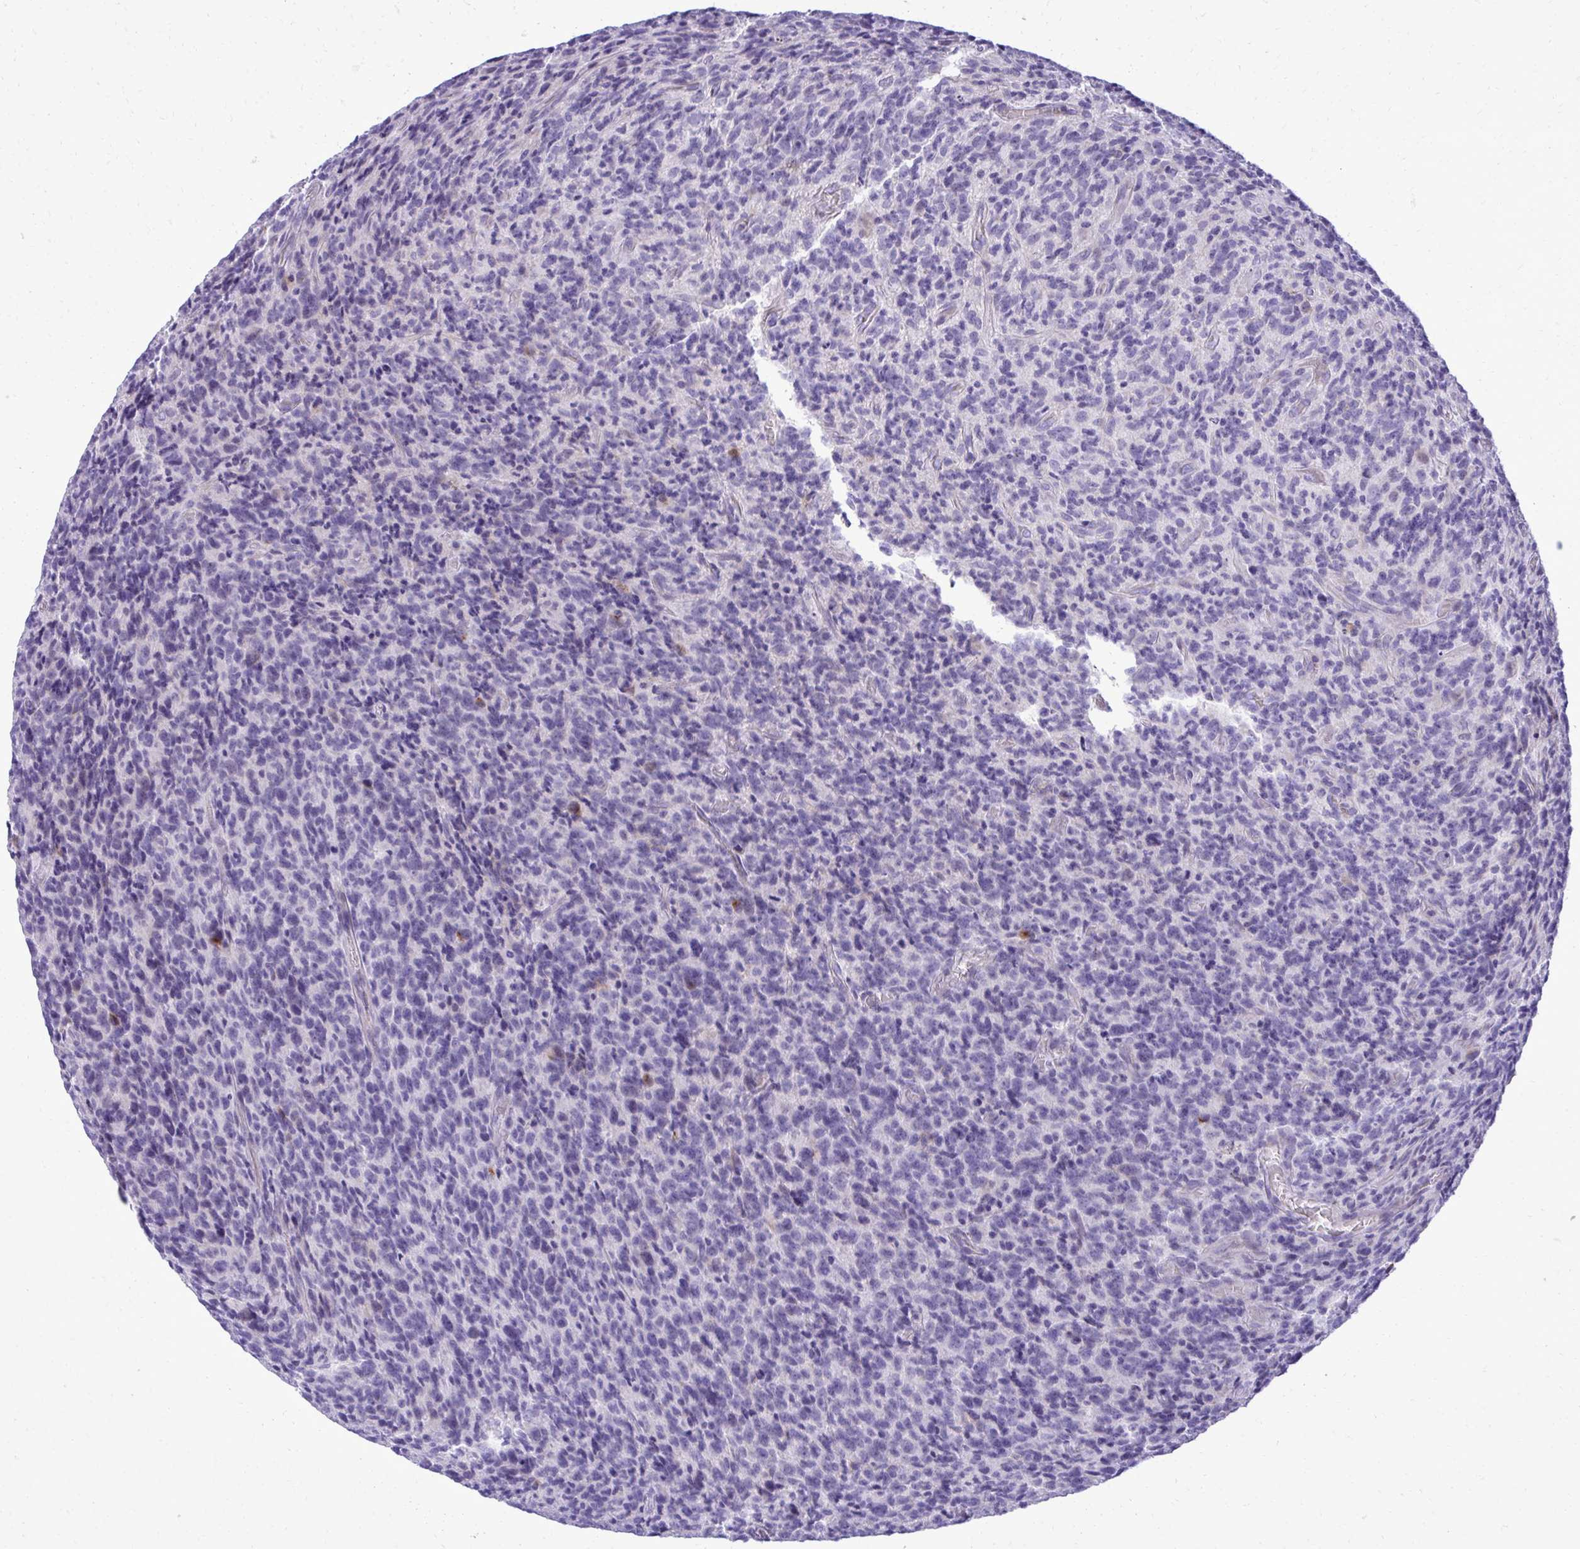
{"staining": {"intensity": "negative", "quantity": "none", "location": "none"}, "tissue": "glioma", "cell_type": "Tumor cells", "image_type": "cancer", "snomed": [{"axis": "morphology", "description": "Glioma, malignant, High grade"}, {"axis": "topography", "description": "Brain"}], "caption": "Histopathology image shows no significant protein positivity in tumor cells of glioma.", "gene": "PITPNM3", "patient": {"sex": "male", "age": 76}}